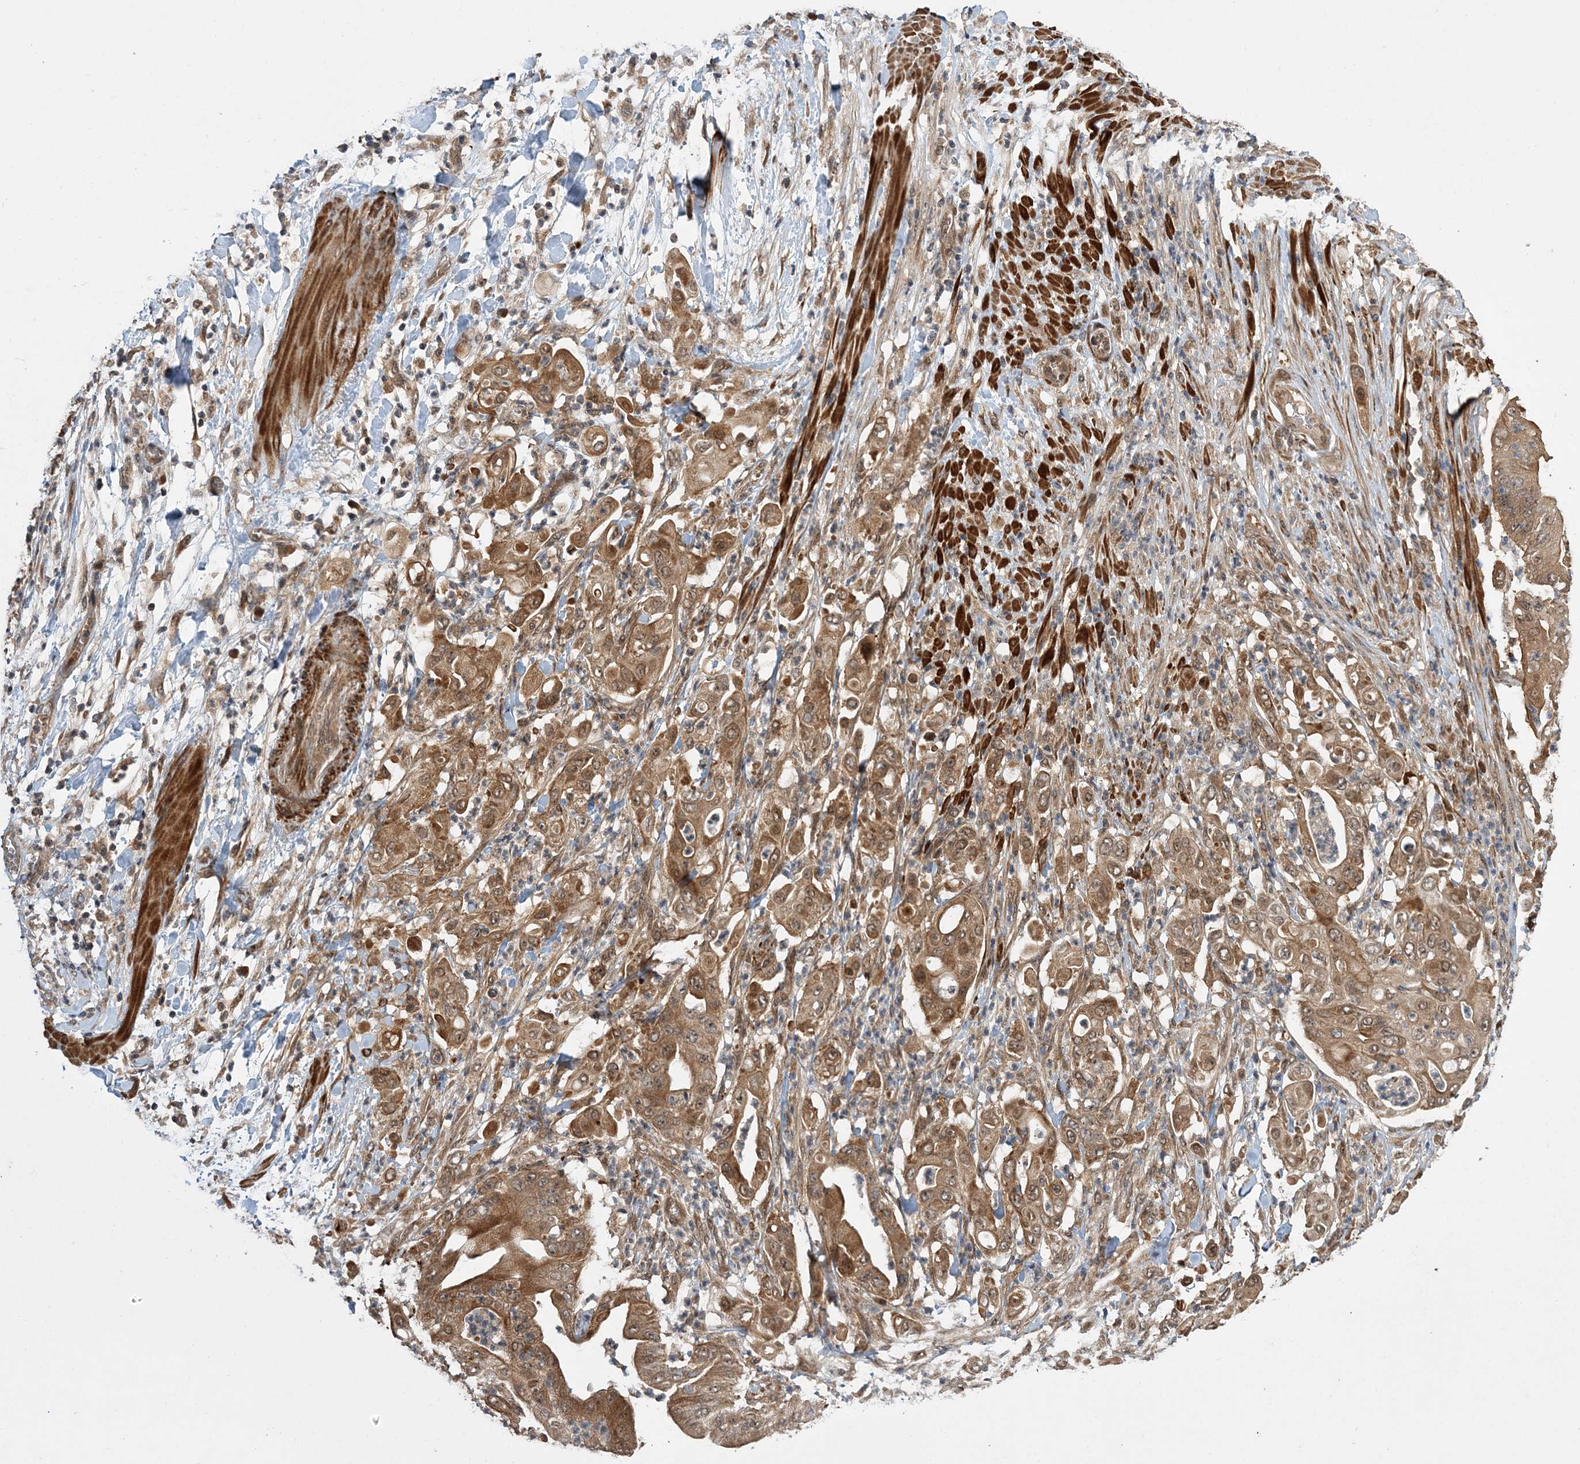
{"staining": {"intensity": "moderate", "quantity": ">75%", "location": "cytoplasmic/membranous"}, "tissue": "pancreatic cancer", "cell_type": "Tumor cells", "image_type": "cancer", "snomed": [{"axis": "morphology", "description": "Adenocarcinoma, NOS"}, {"axis": "topography", "description": "Pancreas"}], "caption": "Immunohistochemical staining of human adenocarcinoma (pancreatic) displays medium levels of moderate cytoplasmic/membranous positivity in about >75% of tumor cells.", "gene": "UBTD2", "patient": {"sex": "female", "age": 77}}